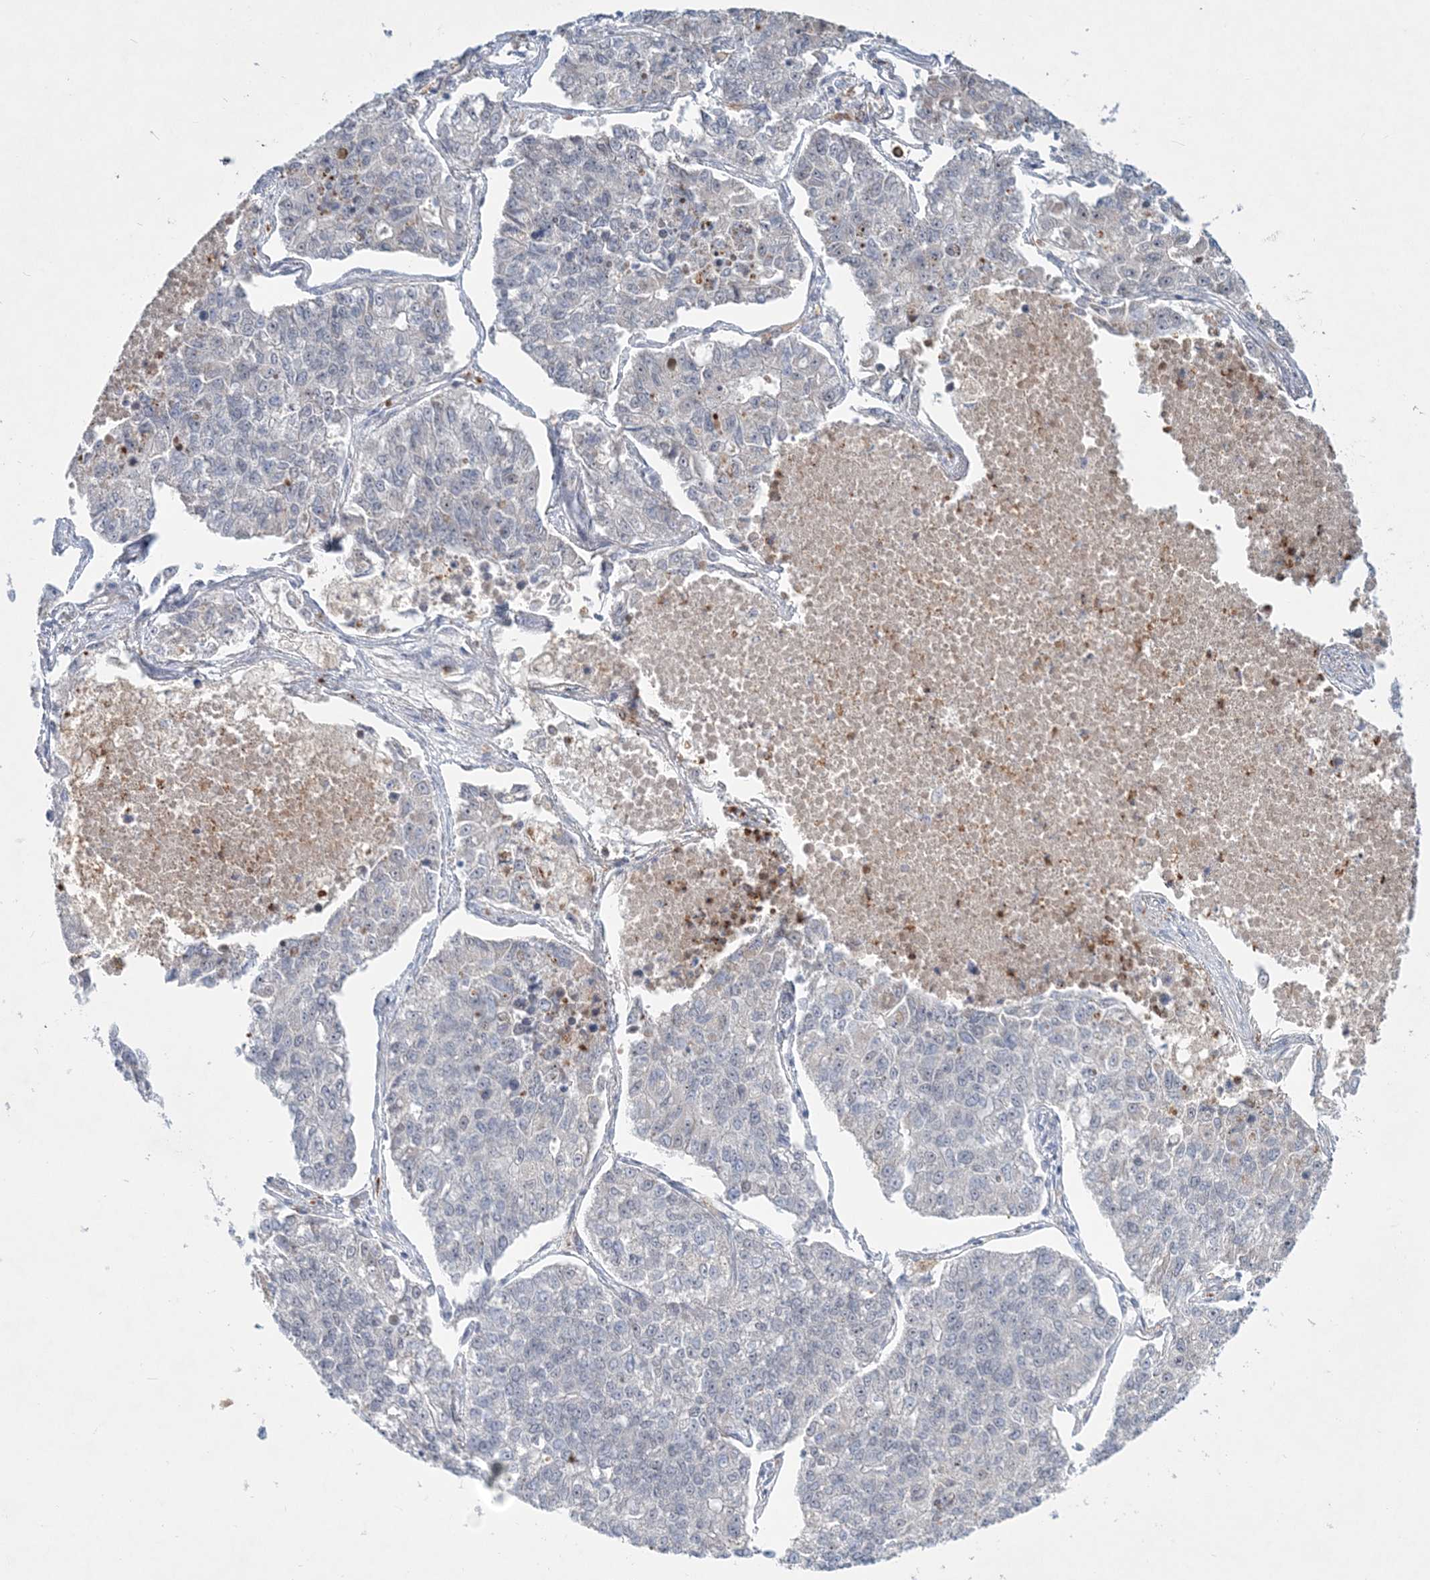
{"staining": {"intensity": "negative", "quantity": "none", "location": "none"}, "tissue": "lung cancer", "cell_type": "Tumor cells", "image_type": "cancer", "snomed": [{"axis": "morphology", "description": "Adenocarcinoma, NOS"}, {"axis": "topography", "description": "Lung"}], "caption": "A histopathology image of lung cancer stained for a protein demonstrates no brown staining in tumor cells. (DAB (3,3'-diaminobenzidine) immunohistochemistry (IHC) with hematoxylin counter stain).", "gene": "DNAH5", "patient": {"sex": "male", "age": 49}}